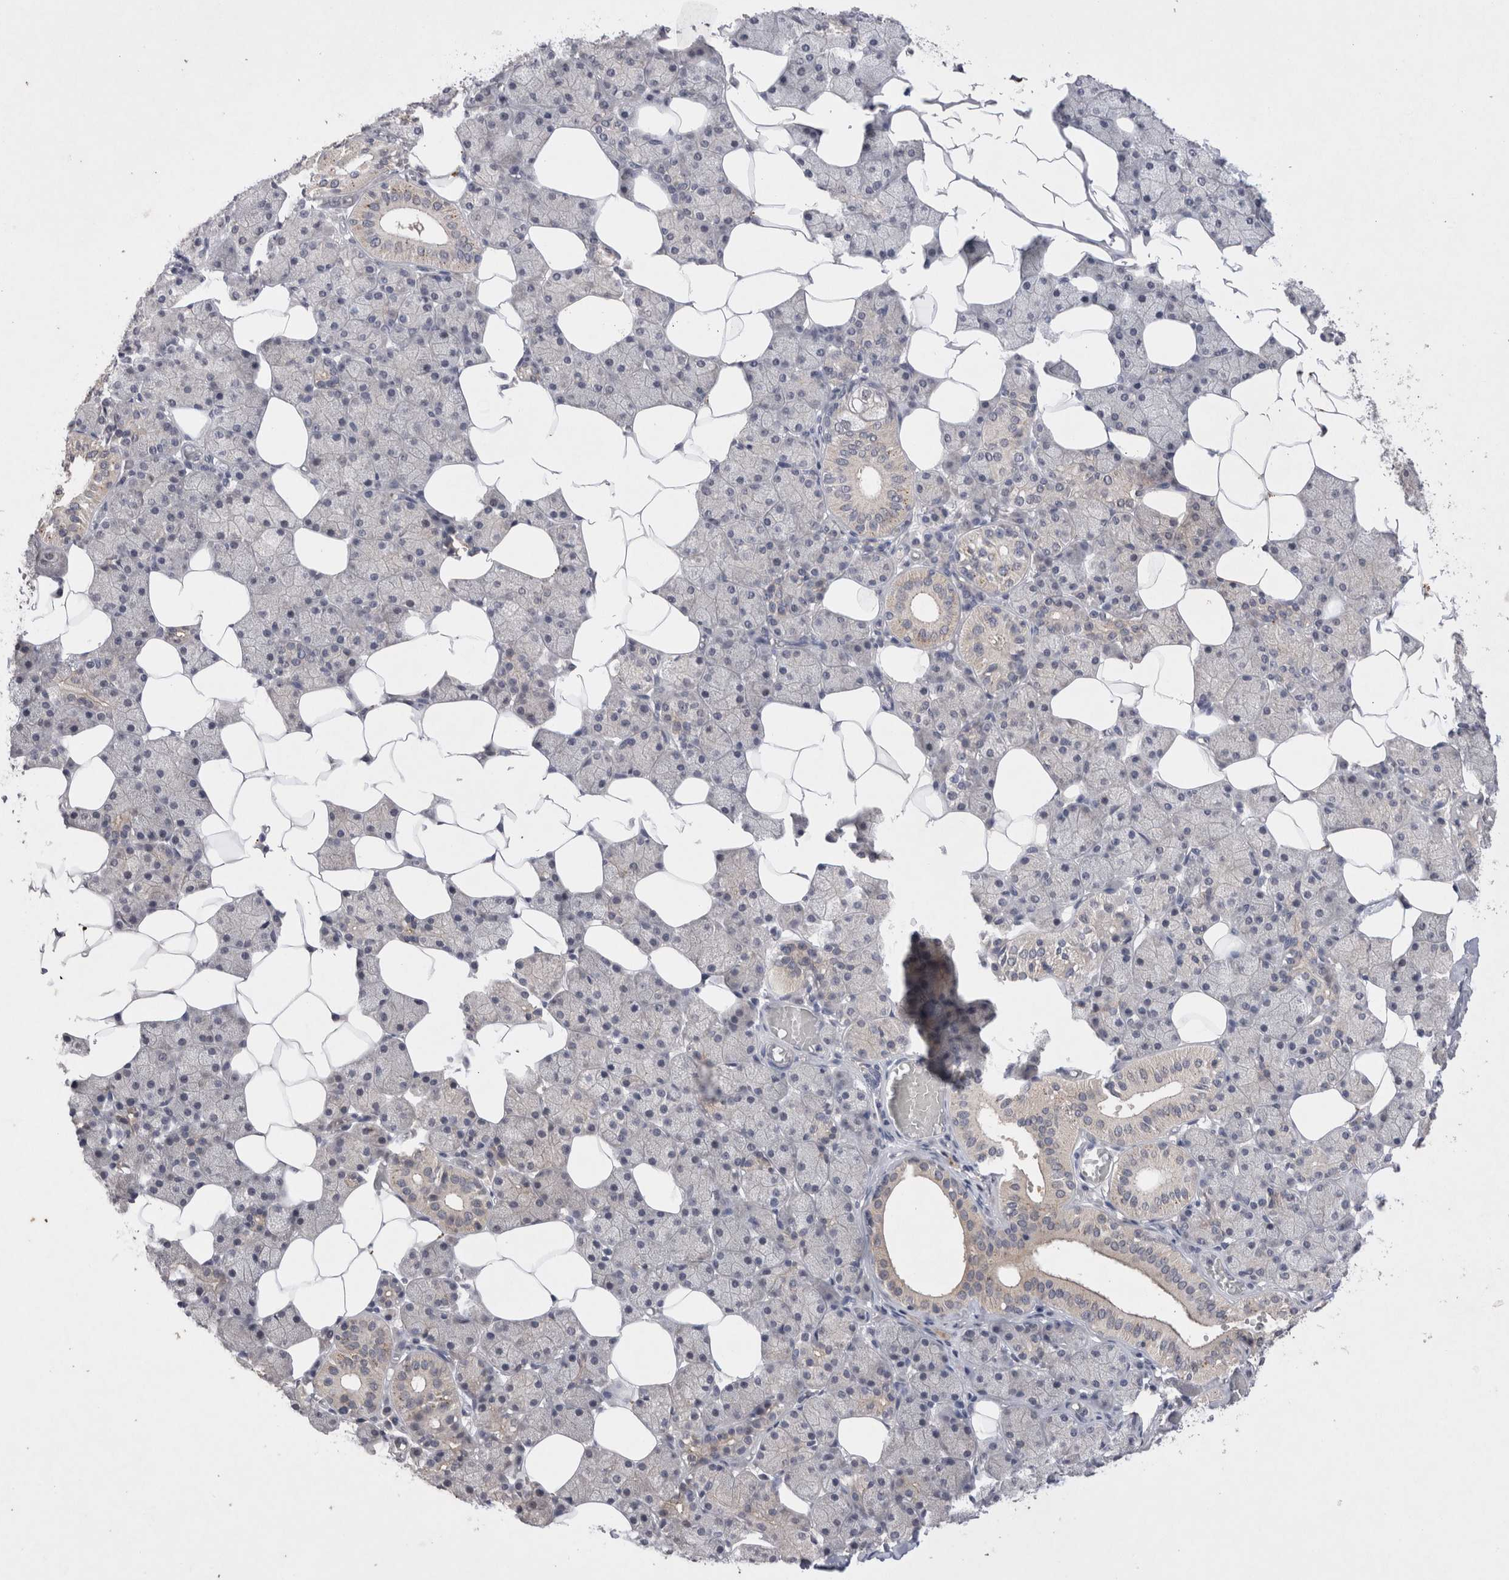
{"staining": {"intensity": "moderate", "quantity": "<25%", "location": "cytoplasmic/membranous"}, "tissue": "salivary gland", "cell_type": "Glandular cells", "image_type": "normal", "snomed": [{"axis": "morphology", "description": "Normal tissue, NOS"}, {"axis": "topography", "description": "Salivary gland"}], "caption": "A high-resolution image shows immunohistochemistry (IHC) staining of normal salivary gland, which reveals moderate cytoplasmic/membranous staining in approximately <25% of glandular cells.", "gene": "RASSF3", "patient": {"sex": "female", "age": 33}}